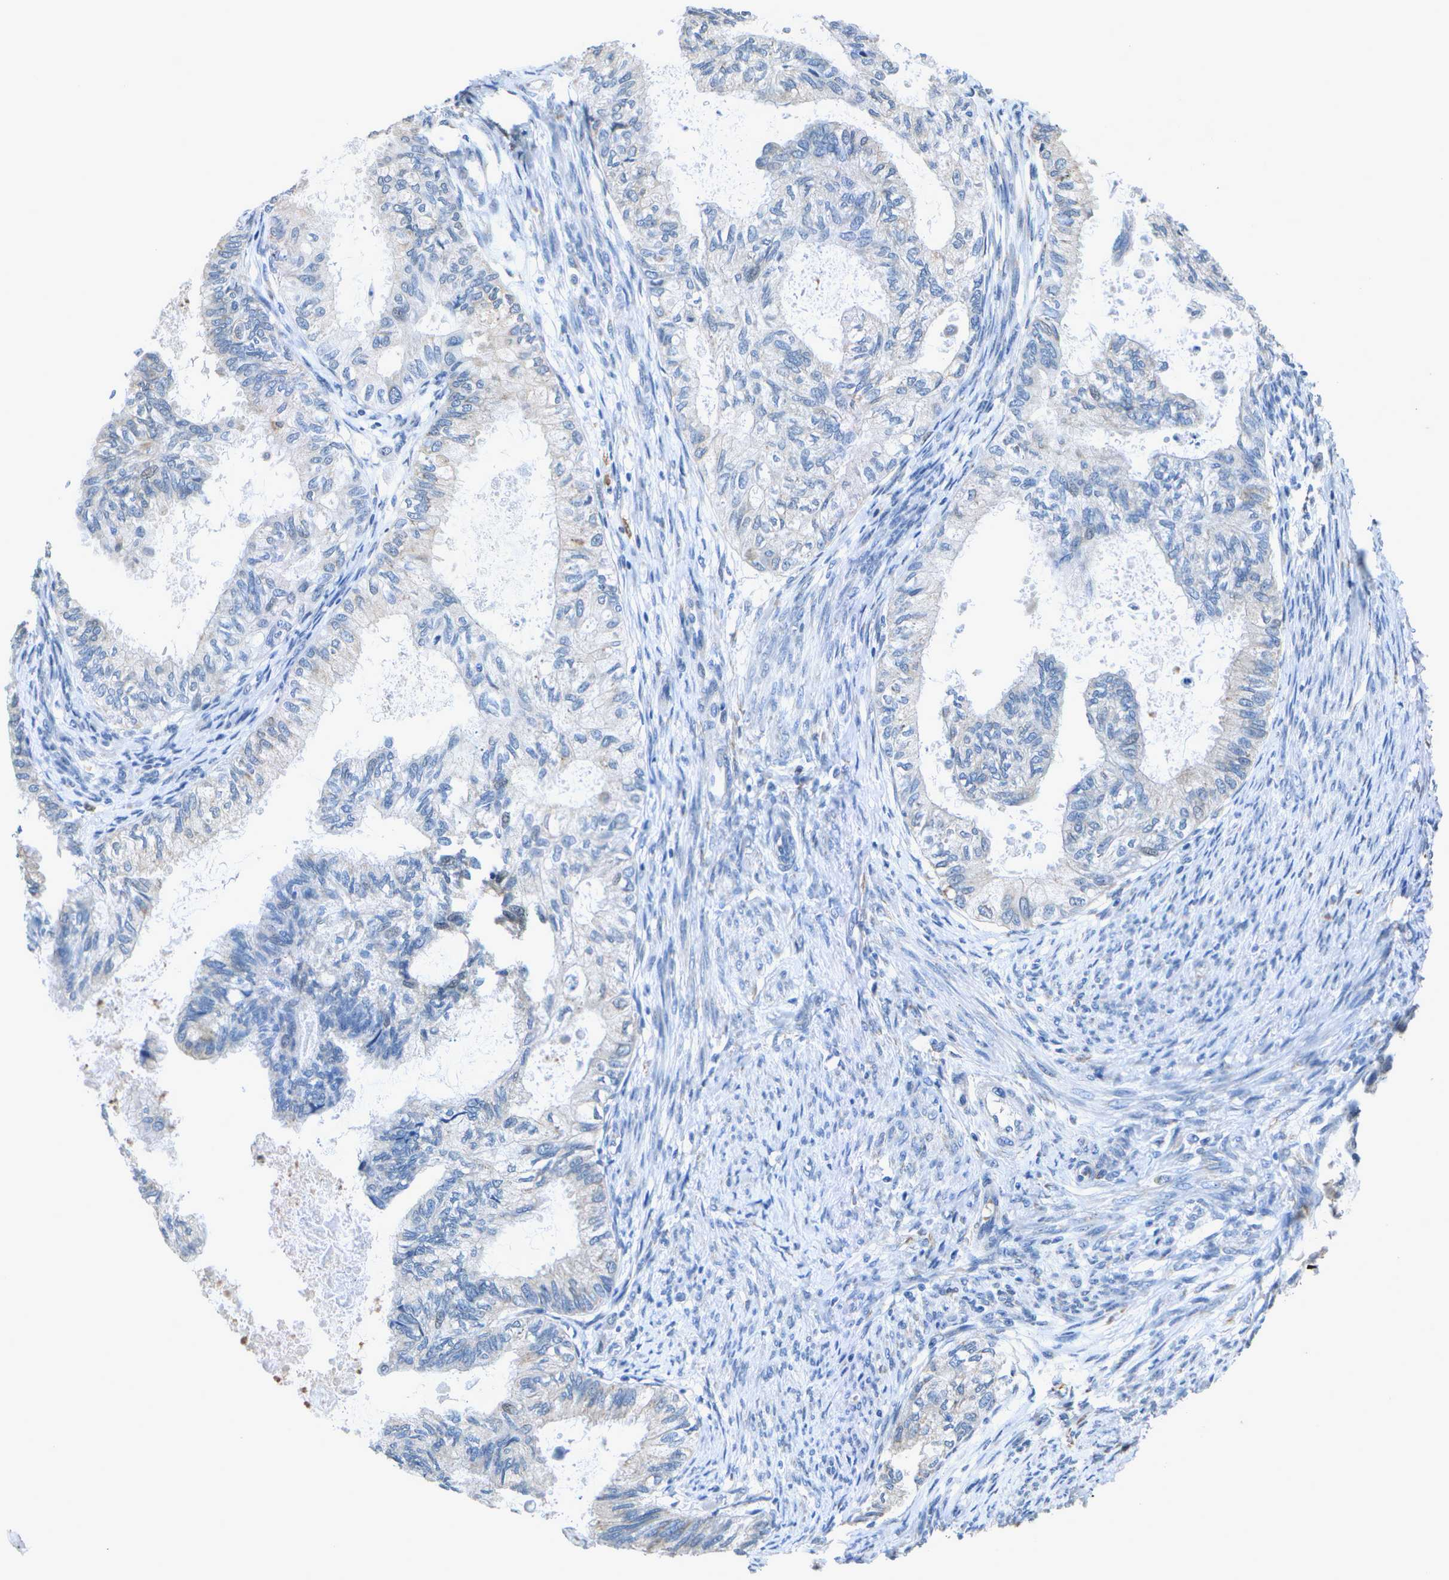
{"staining": {"intensity": "negative", "quantity": "none", "location": "none"}, "tissue": "cervical cancer", "cell_type": "Tumor cells", "image_type": "cancer", "snomed": [{"axis": "morphology", "description": "Normal tissue, NOS"}, {"axis": "morphology", "description": "Adenocarcinoma, NOS"}, {"axis": "topography", "description": "Cervix"}, {"axis": "topography", "description": "Endometrium"}], "caption": "Immunohistochemical staining of human adenocarcinoma (cervical) demonstrates no significant positivity in tumor cells. (DAB (3,3'-diaminobenzidine) immunohistochemistry, high magnification).", "gene": "DSE", "patient": {"sex": "female", "age": 86}}